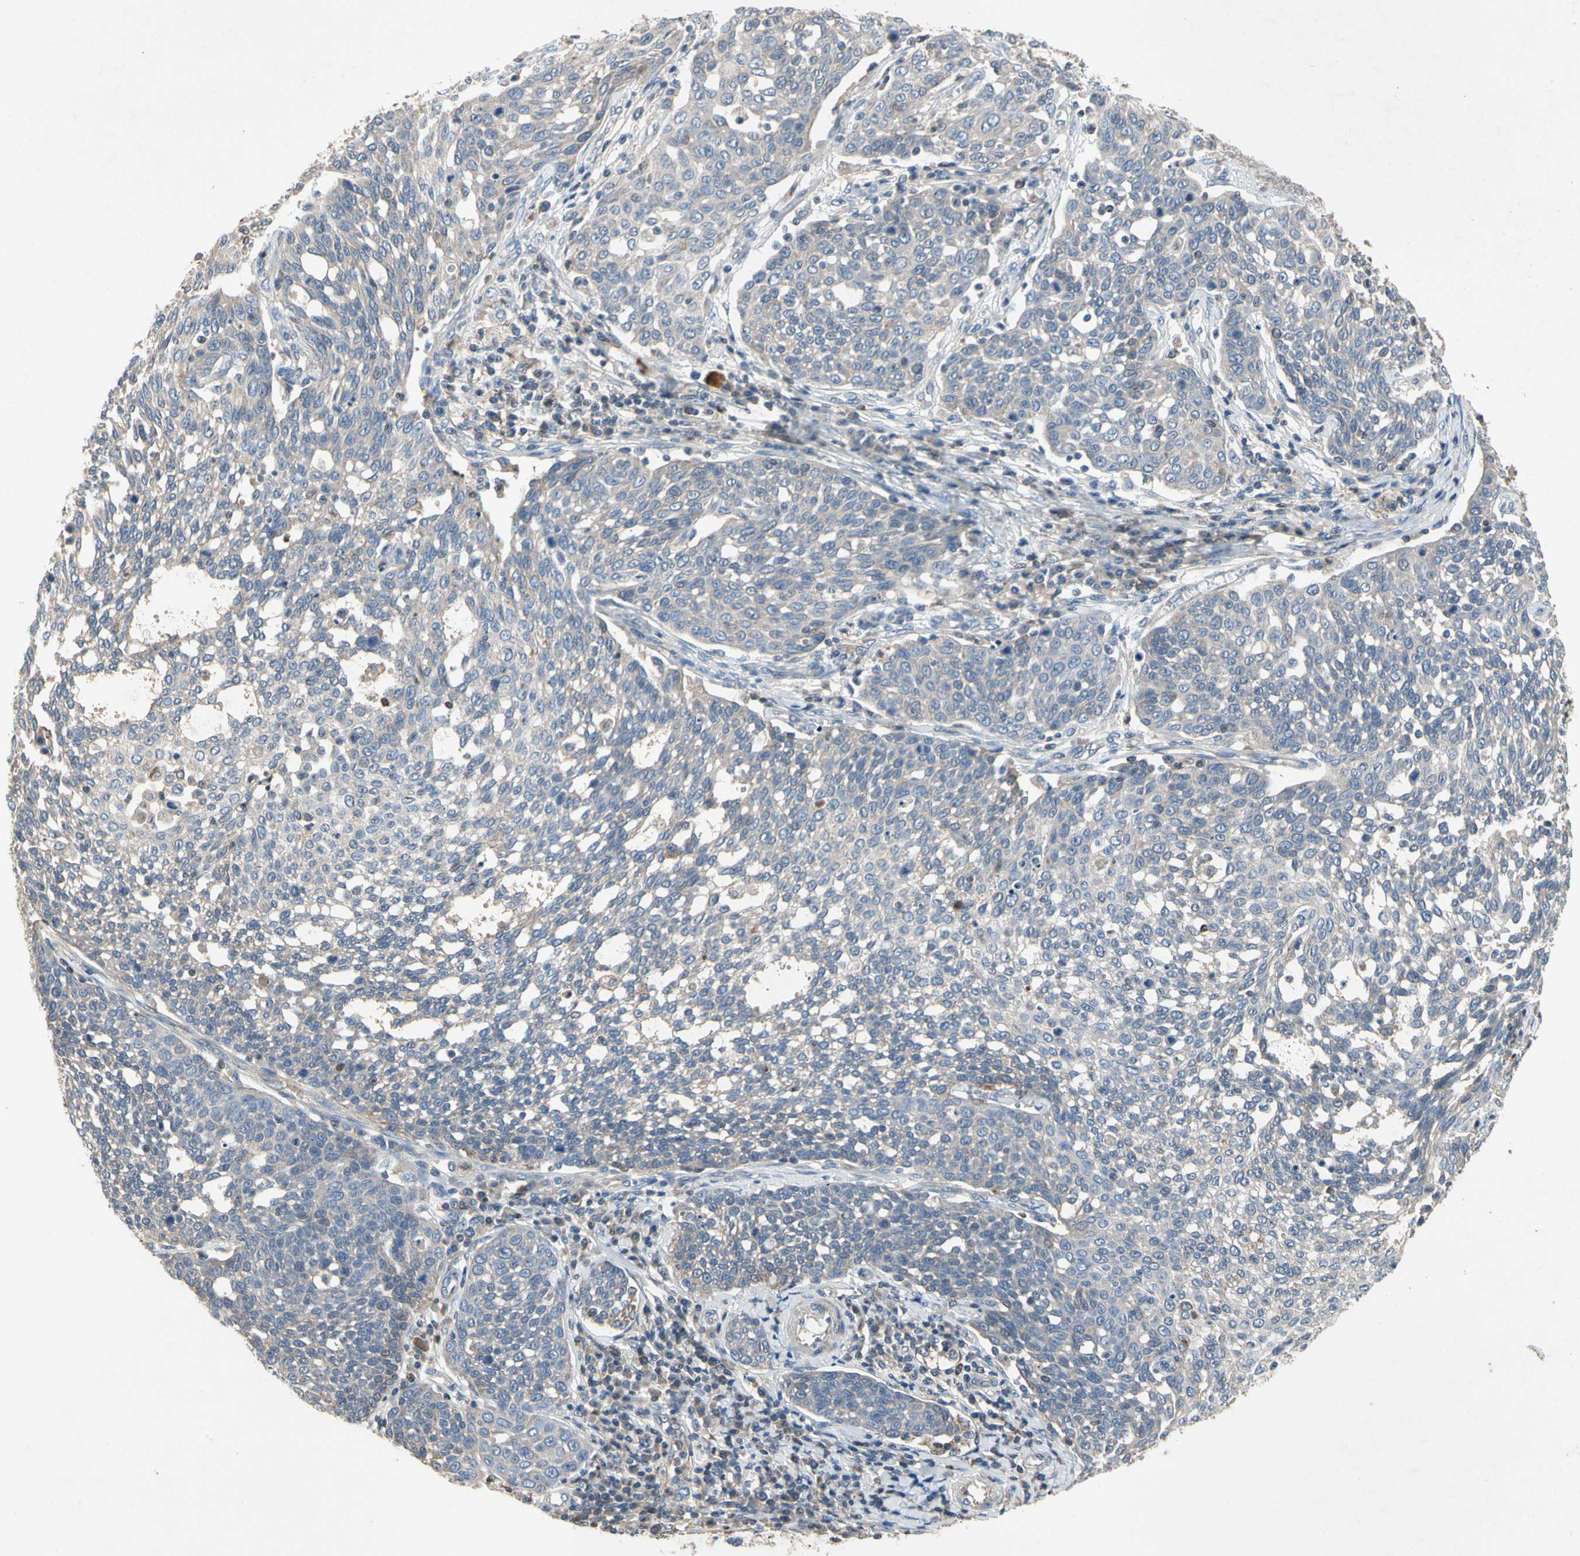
{"staining": {"intensity": "moderate", "quantity": "<25%", "location": "cytoplasmic/membranous"}, "tissue": "cervical cancer", "cell_type": "Tumor cells", "image_type": "cancer", "snomed": [{"axis": "morphology", "description": "Squamous cell carcinoma, NOS"}, {"axis": "topography", "description": "Cervix"}], "caption": "Tumor cells exhibit moderate cytoplasmic/membranous staining in about <25% of cells in cervical cancer.", "gene": "CRTAC1", "patient": {"sex": "female", "age": 34}}